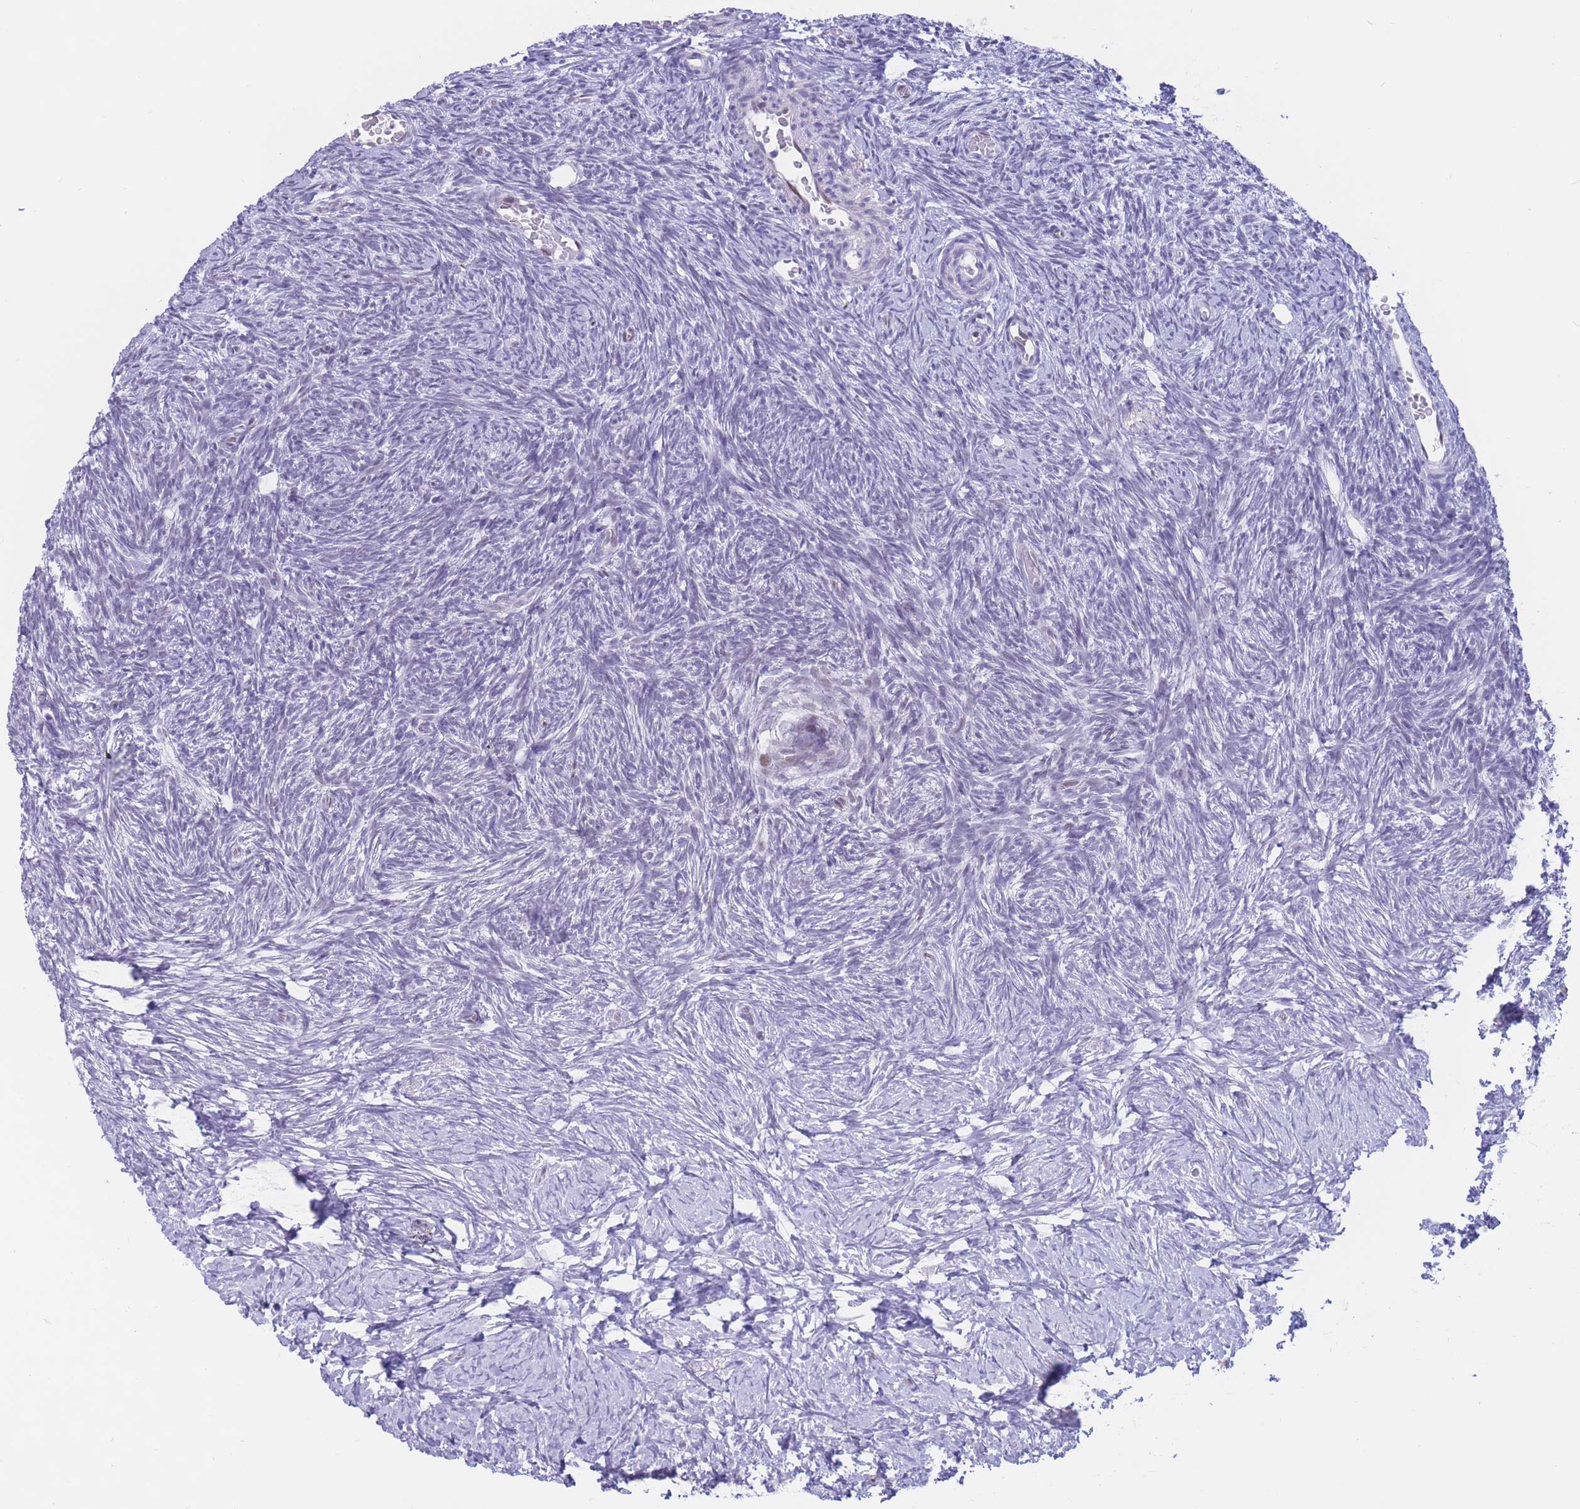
{"staining": {"intensity": "moderate", "quantity": "<25%", "location": "nuclear"}, "tissue": "ovary", "cell_type": "Follicle cells", "image_type": "normal", "snomed": [{"axis": "morphology", "description": "Normal tissue, NOS"}, {"axis": "topography", "description": "Ovary"}], "caption": "DAB (3,3'-diaminobenzidine) immunohistochemical staining of unremarkable ovary displays moderate nuclear protein positivity in approximately <25% of follicle cells. (DAB IHC, brown staining for protein, blue staining for nuclei).", "gene": "NASP", "patient": {"sex": "female", "age": 39}}